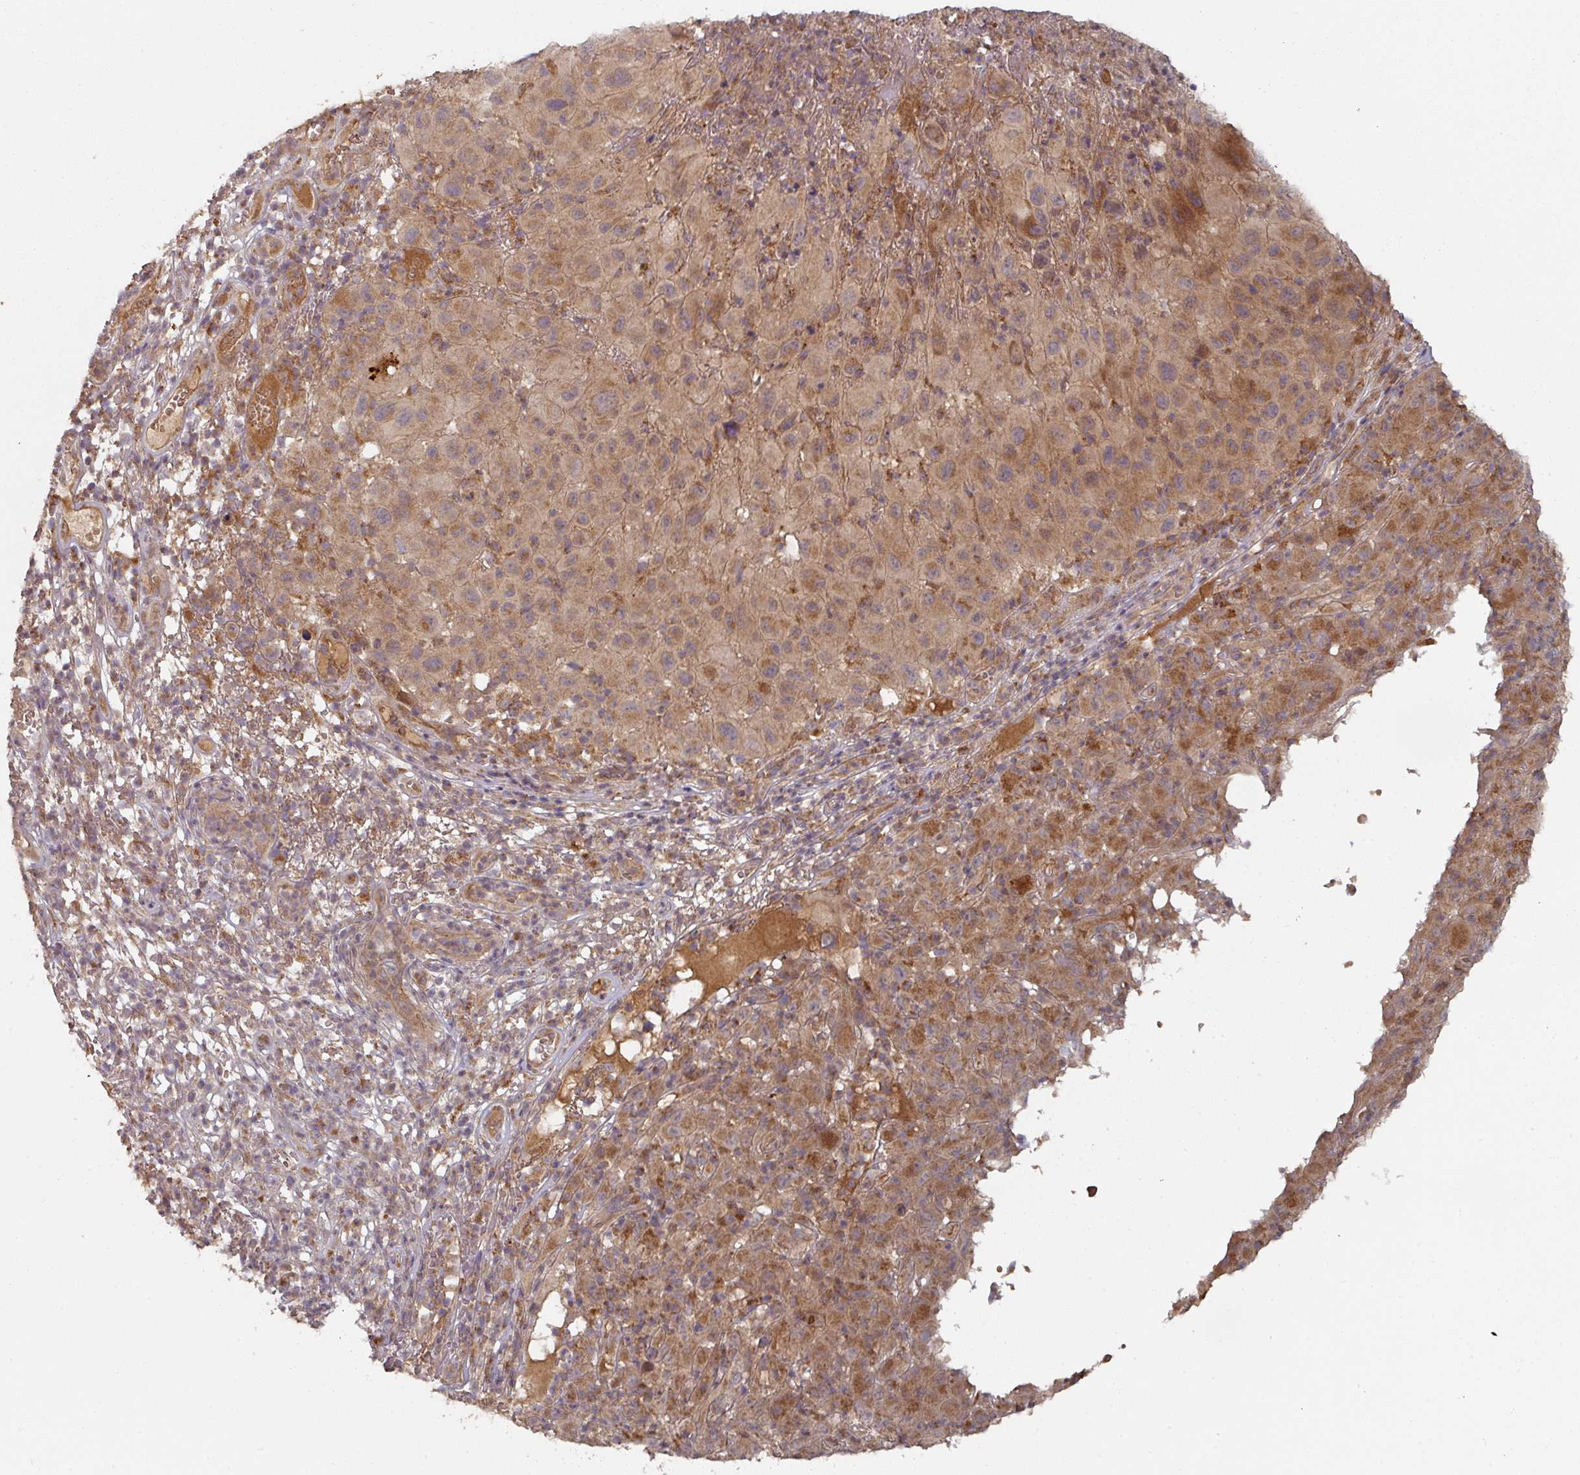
{"staining": {"intensity": "moderate", "quantity": ">75%", "location": "cytoplasmic/membranous"}, "tissue": "melanoma", "cell_type": "Tumor cells", "image_type": "cancer", "snomed": [{"axis": "morphology", "description": "Malignant melanoma, NOS"}, {"axis": "topography", "description": "Skin"}], "caption": "Immunohistochemistry micrograph of neoplastic tissue: melanoma stained using IHC exhibits medium levels of moderate protein expression localized specifically in the cytoplasmic/membranous of tumor cells, appearing as a cytoplasmic/membranous brown color.", "gene": "DNAJC7", "patient": {"sex": "male", "age": 73}}